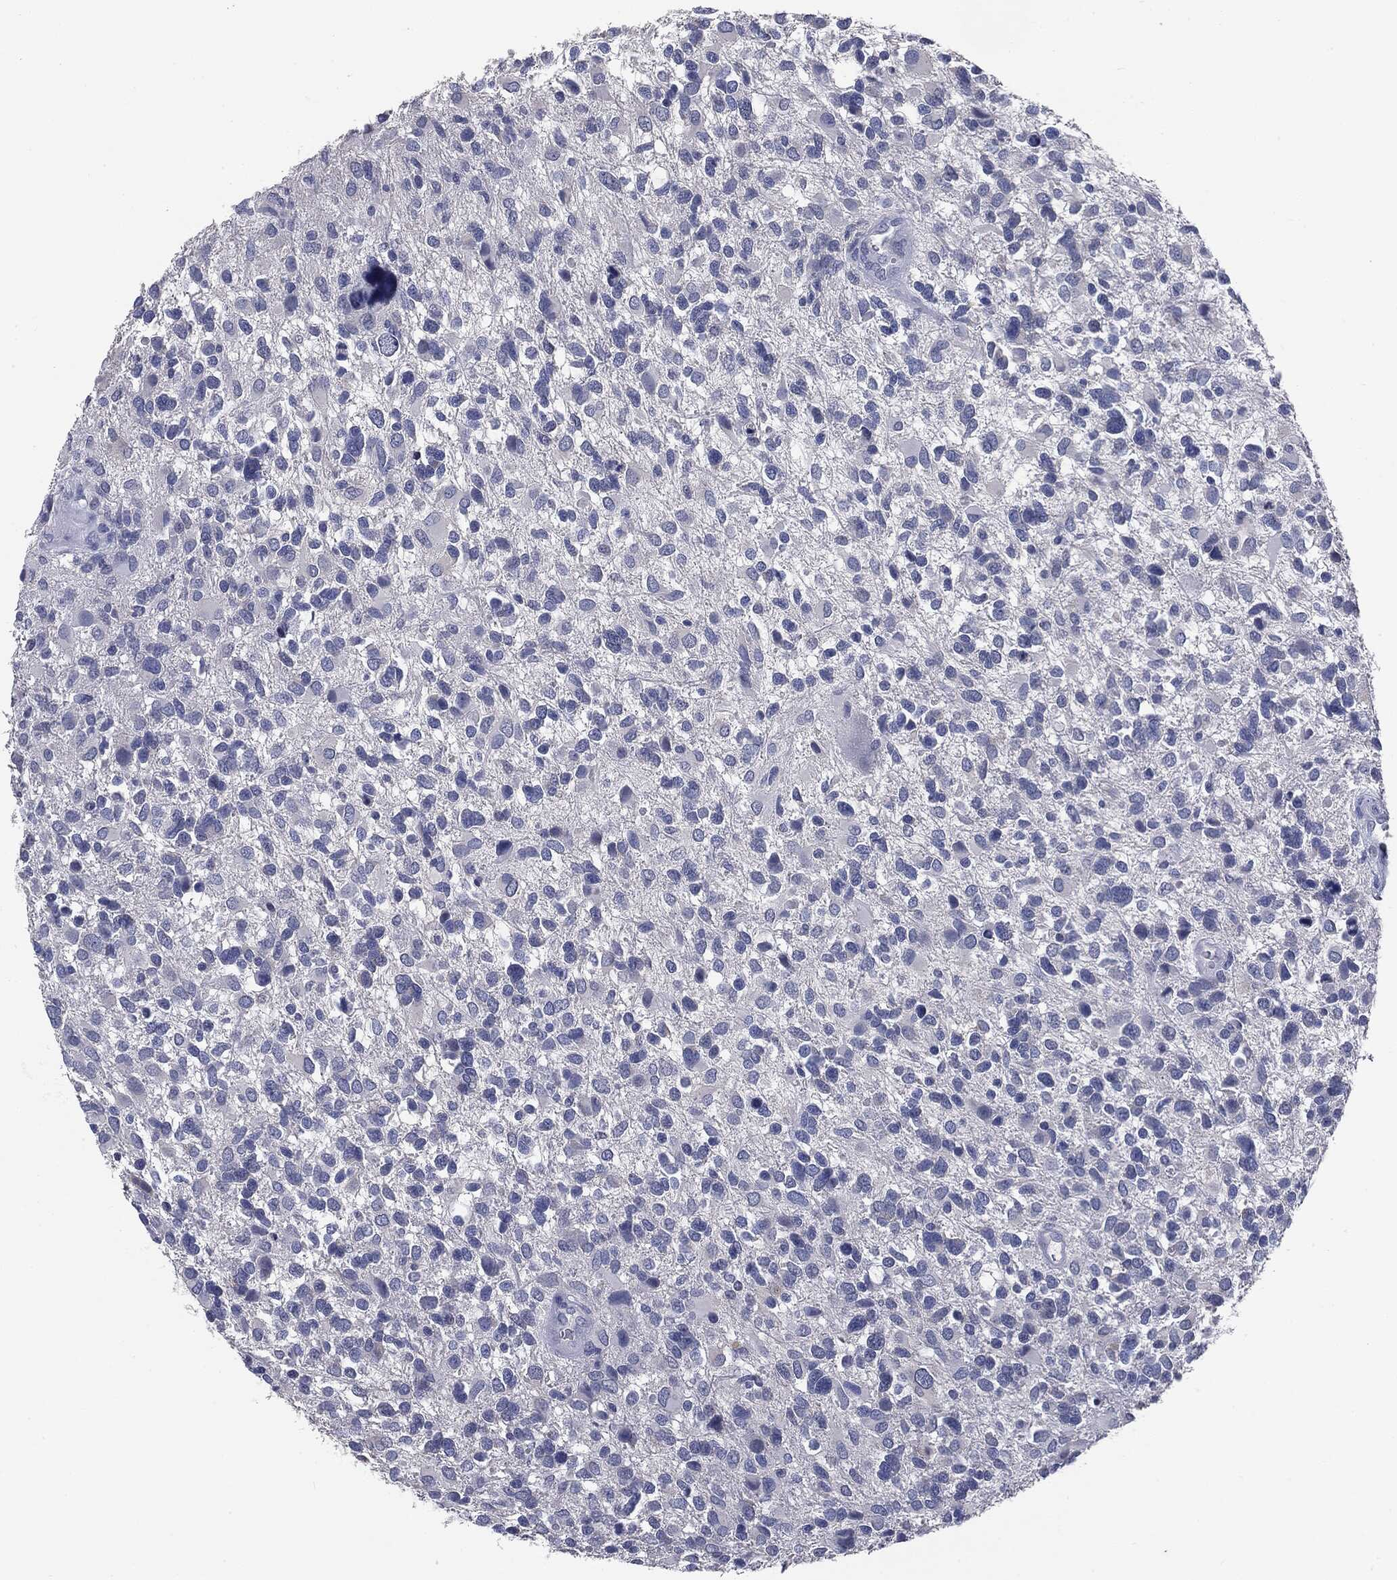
{"staining": {"intensity": "negative", "quantity": "none", "location": "none"}, "tissue": "glioma", "cell_type": "Tumor cells", "image_type": "cancer", "snomed": [{"axis": "morphology", "description": "Glioma, malignant, Low grade"}, {"axis": "topography", "description": "Brain"}], "caption": "Glioma stained for a protein using IHC demonstrates no positivity tumor cells.", "gene": "MUC1", "patient": {"sex": "female", "age": 32}}